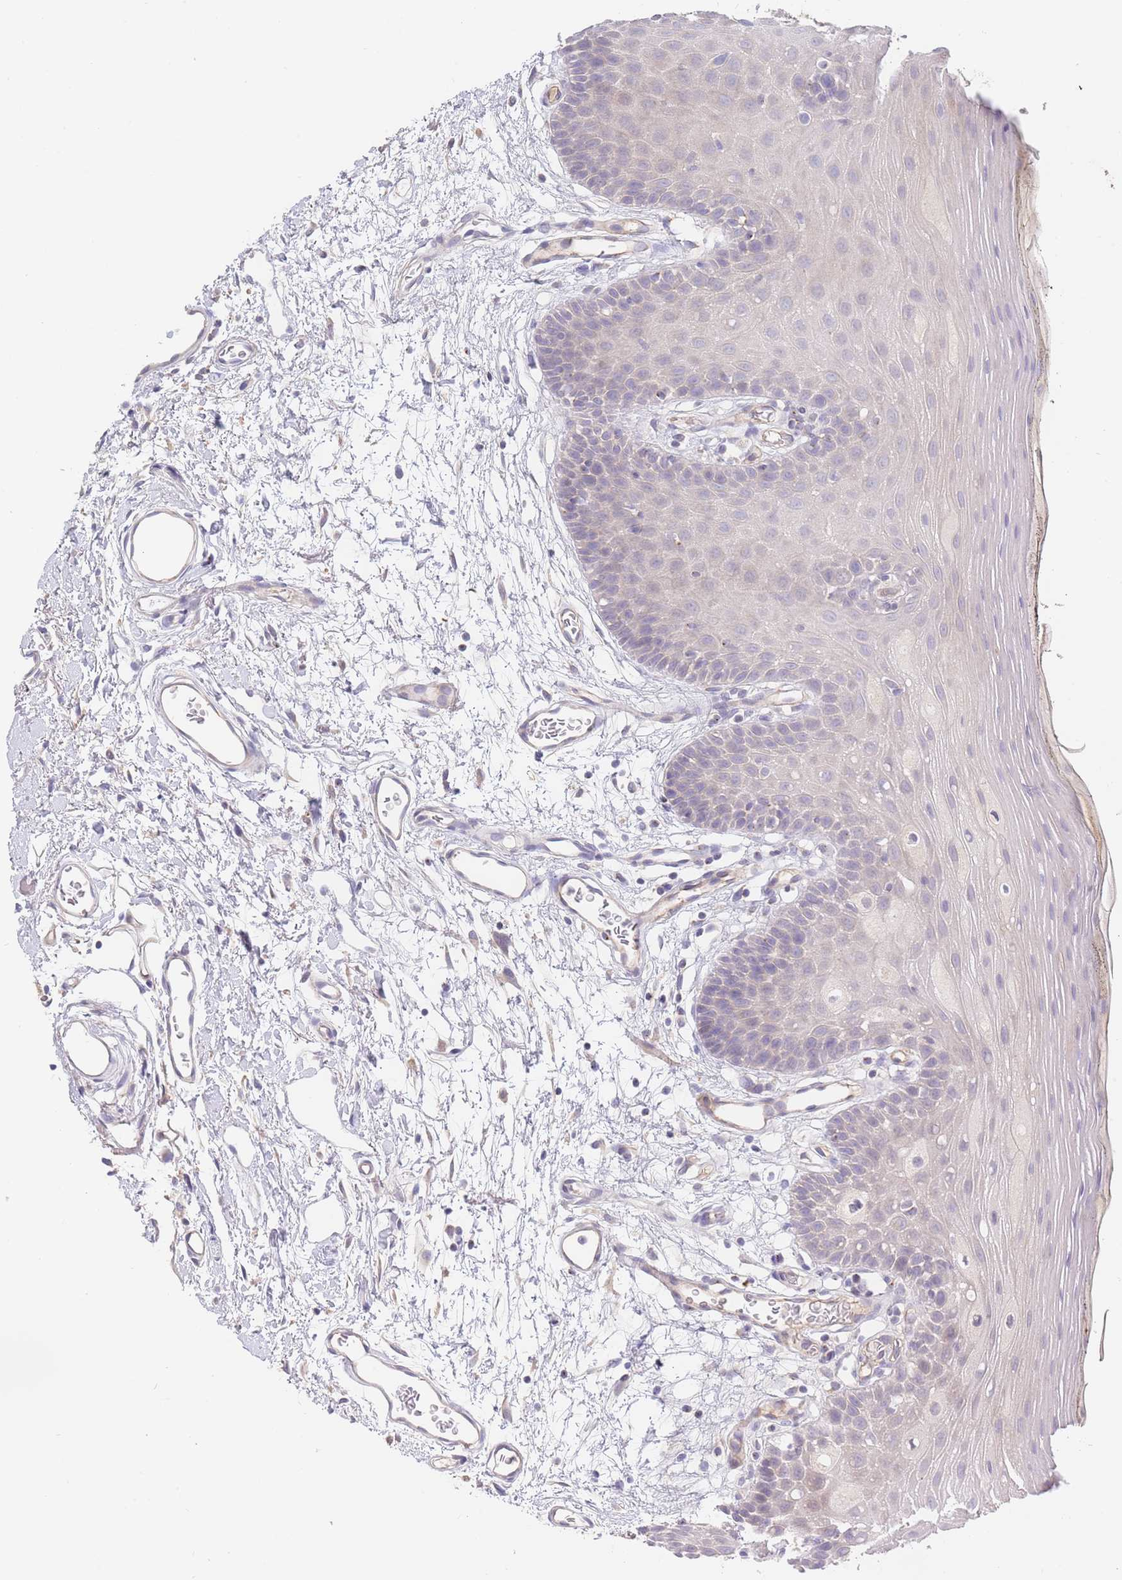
{"staining": {"intensity": "negative", "quantity": "none", "location": "none"}, "tissue": "oral mucosa", "cell_type": "Squamous epithelial cells", "image_type": "normal", "snomed": [{"axis": "morphology", "description": "Normal tissue, NOS"}, {"axis": "topography", "description": "Oral tissue"}, {"axis": "topography", "description": "Tounge, NOS"}], "caption": "This micrograph is of benign oral mucosa stained with immunohistochemistry (IHC) to label a protein in brown with the nuclei are counter-stained blue. There is no expression in squamous epithelial cells.", "gene": "BORCS5", "patient": {"sex": "female", "age": 81}}